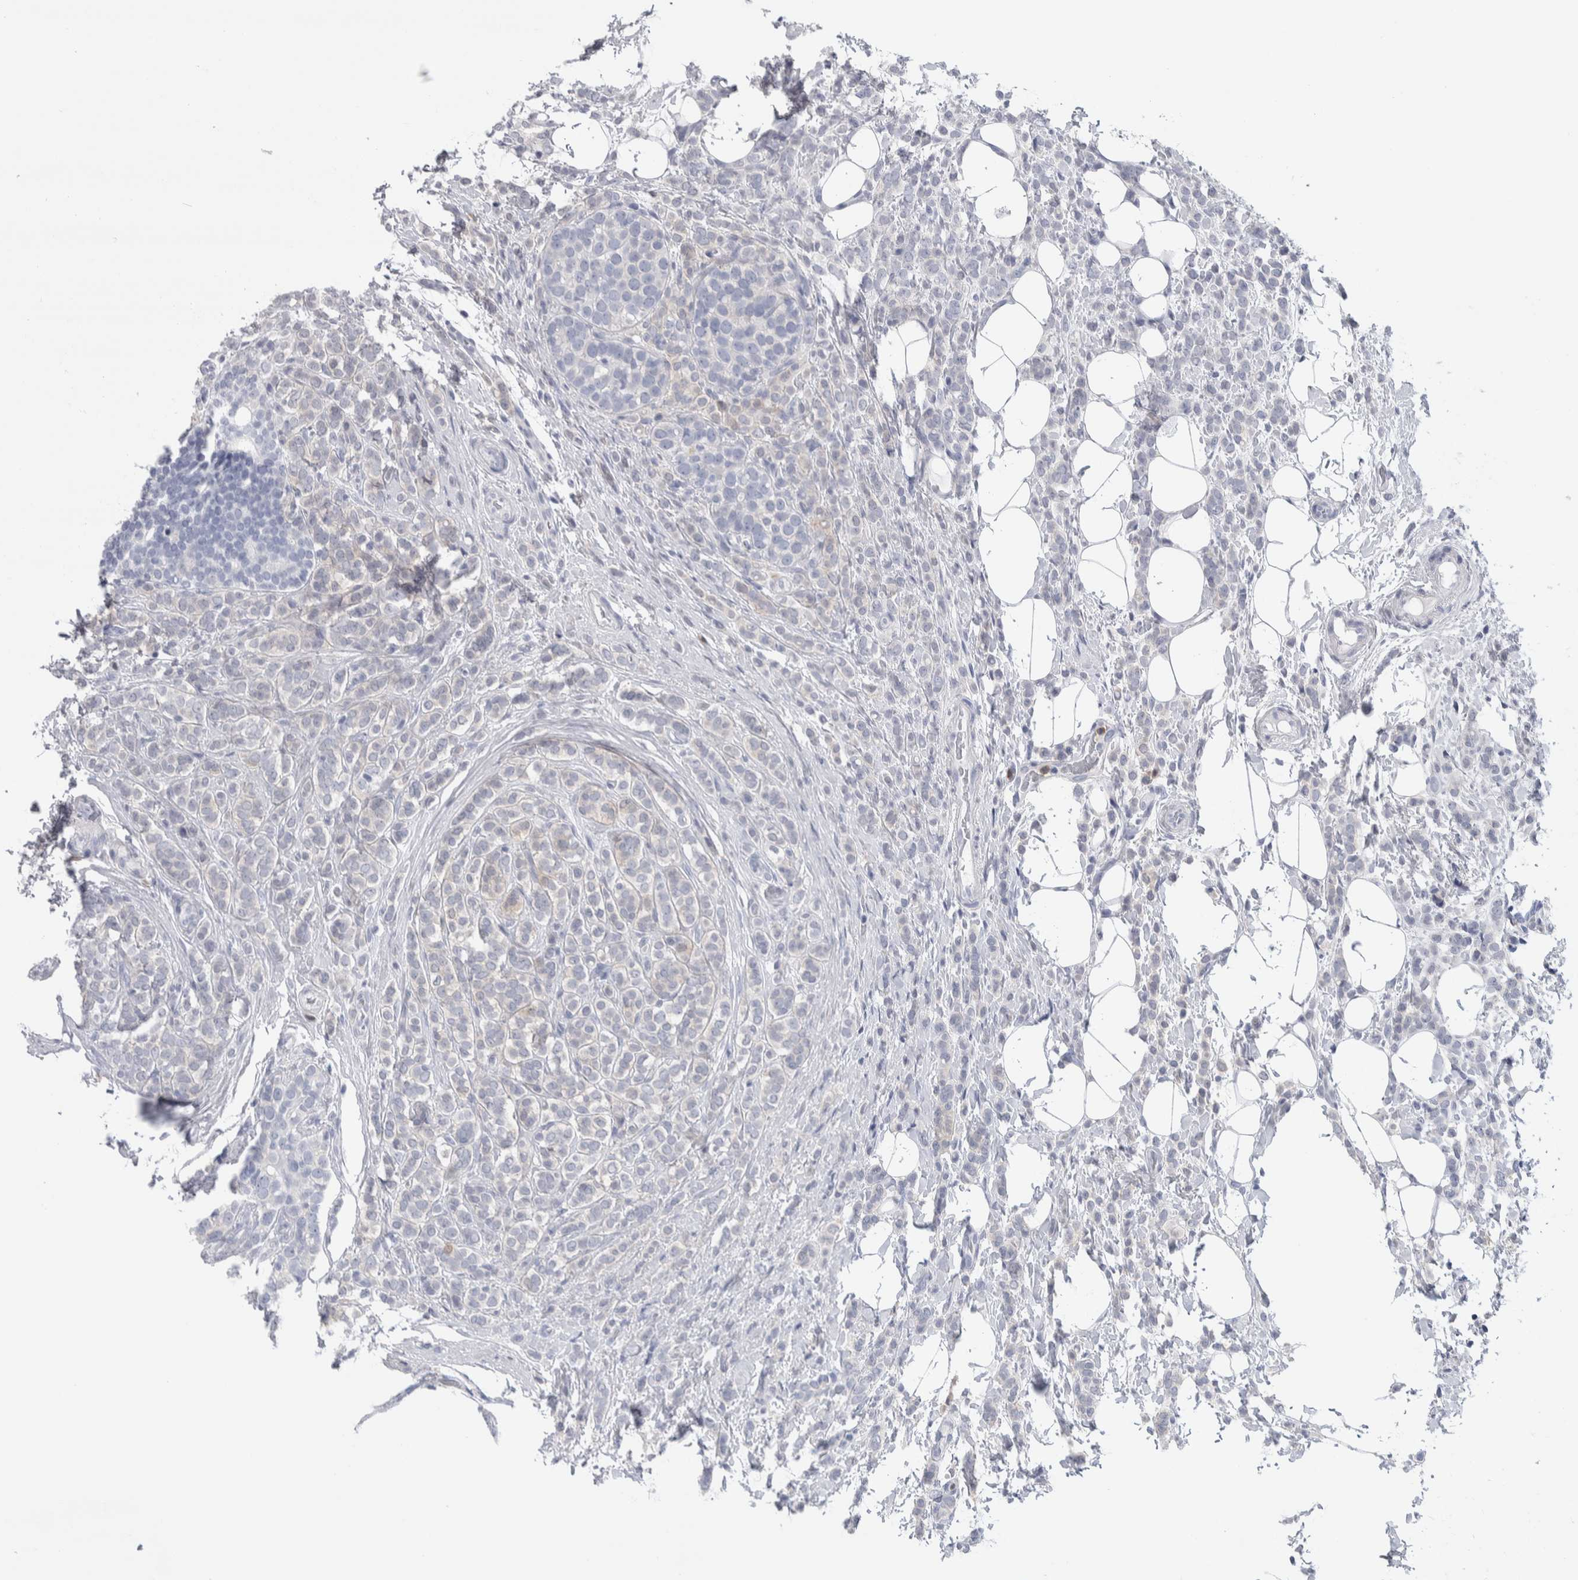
{"staining": {"intensity": "negative", "quantity": "none", "location": "none"}, "tissue": "breast cancer", "cell_type": "Tumor cells", "image_type": "cancer", "snomed": [{"axis": "morphology", "description": "Lobular carcinoma"}, {"axis": "topography", "description": "Breast"}], "caption": "The histopathology image exhibits no significant expression in tumor cells of breast lobular carcinoma. The staining was performed using DAB to visualize the protein expression in brown, while the nuclei were stained in blue with hematoxylin (Magnification: 20x).", "gene": "LURAP1L", "patient": {"sex": "female", "age": 50}}